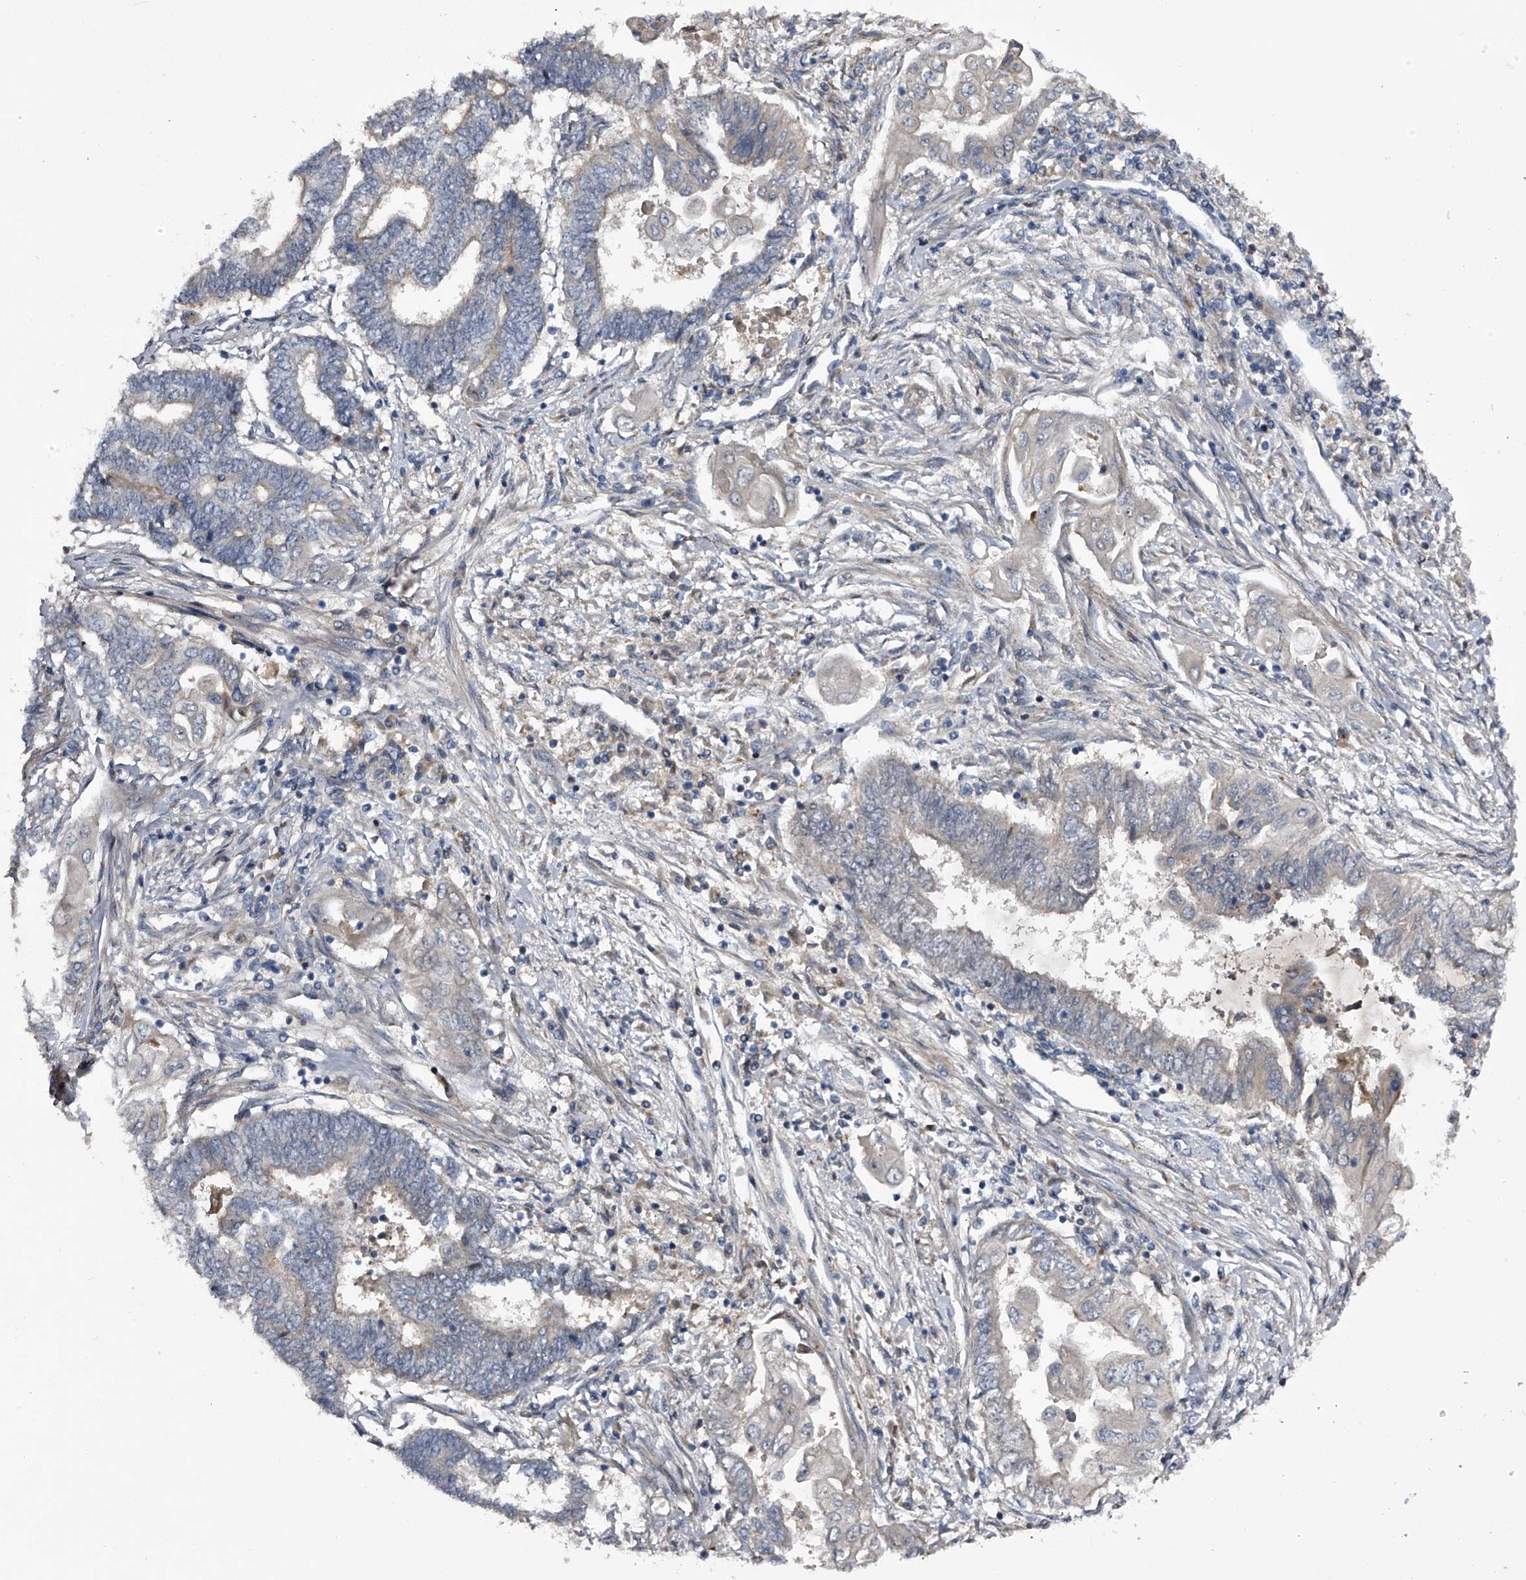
{"staining": {"intensity": "negative", "quantity": "none", "location": "none"}, "tissue": "endometrial cancer", "cell_type": "Tumor cells", "image_type": "cancer", "snomed": [{"axis": "morphology", "description": "Adenocarcinoma, NOS"}, {"axis": "topography", "description": "Uterus"}, {"axis": "topography", "description": "Endometrium"}], "caption": "A photomicrograph of adenocarcinoma (endometrial) stained for a protein exhibits no brown staining in tumor cells.", "gene": "MDN1", "patient": {"sex": "female", "age": 70}}